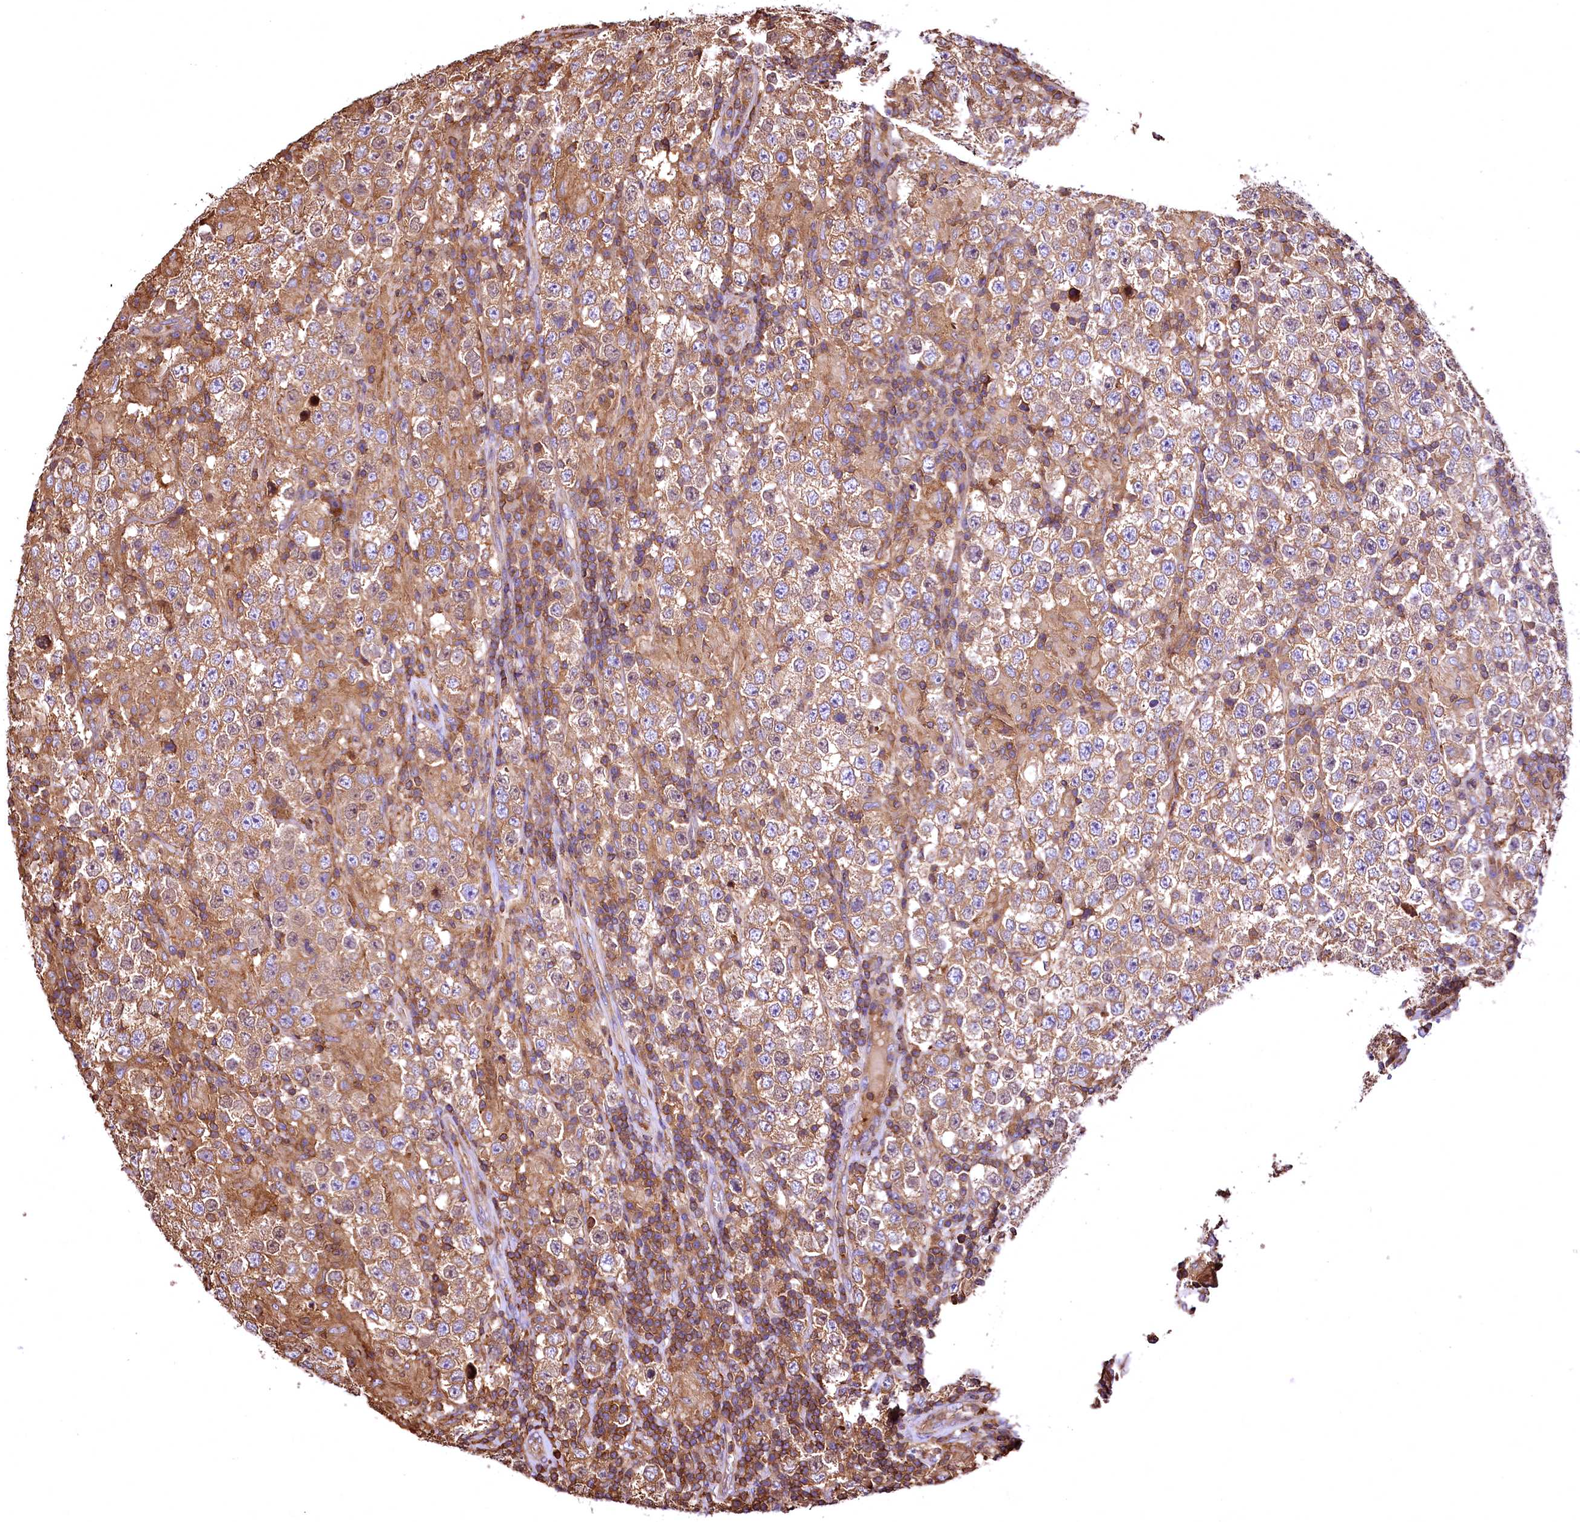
{"staining": {"intensity": "moderate", "quantity": ">75%", "location": "cytoplasmic/membranous"}, "tissue": "testis cancer", "cell_type": "Tumor cells", "image_type": "cancer", "snomed": [{"axis": "morphology", "description": "Normal tissue, NOS"}, {"axis": "morphology", "description": "Urothelial carcinoma, High grade"}, {"axis": "morphology", "description": "Seminoma, NOS"}, {"axis": "morphology", "description": "Carcinoma, Embryonal, NOS"}, {"axis": "topography", "description": "Urinary bladder"}, {"axis": "topography", "description": "Testis"}], "caption": "Embryonal carcinoma (testis) stained for a protein (brown) reveals moderate cytoplasmic/membranous positive staining in about >75% of tumor cells.", "gene": "RARS2", "patient": {"sex": "male", "age": 41}}